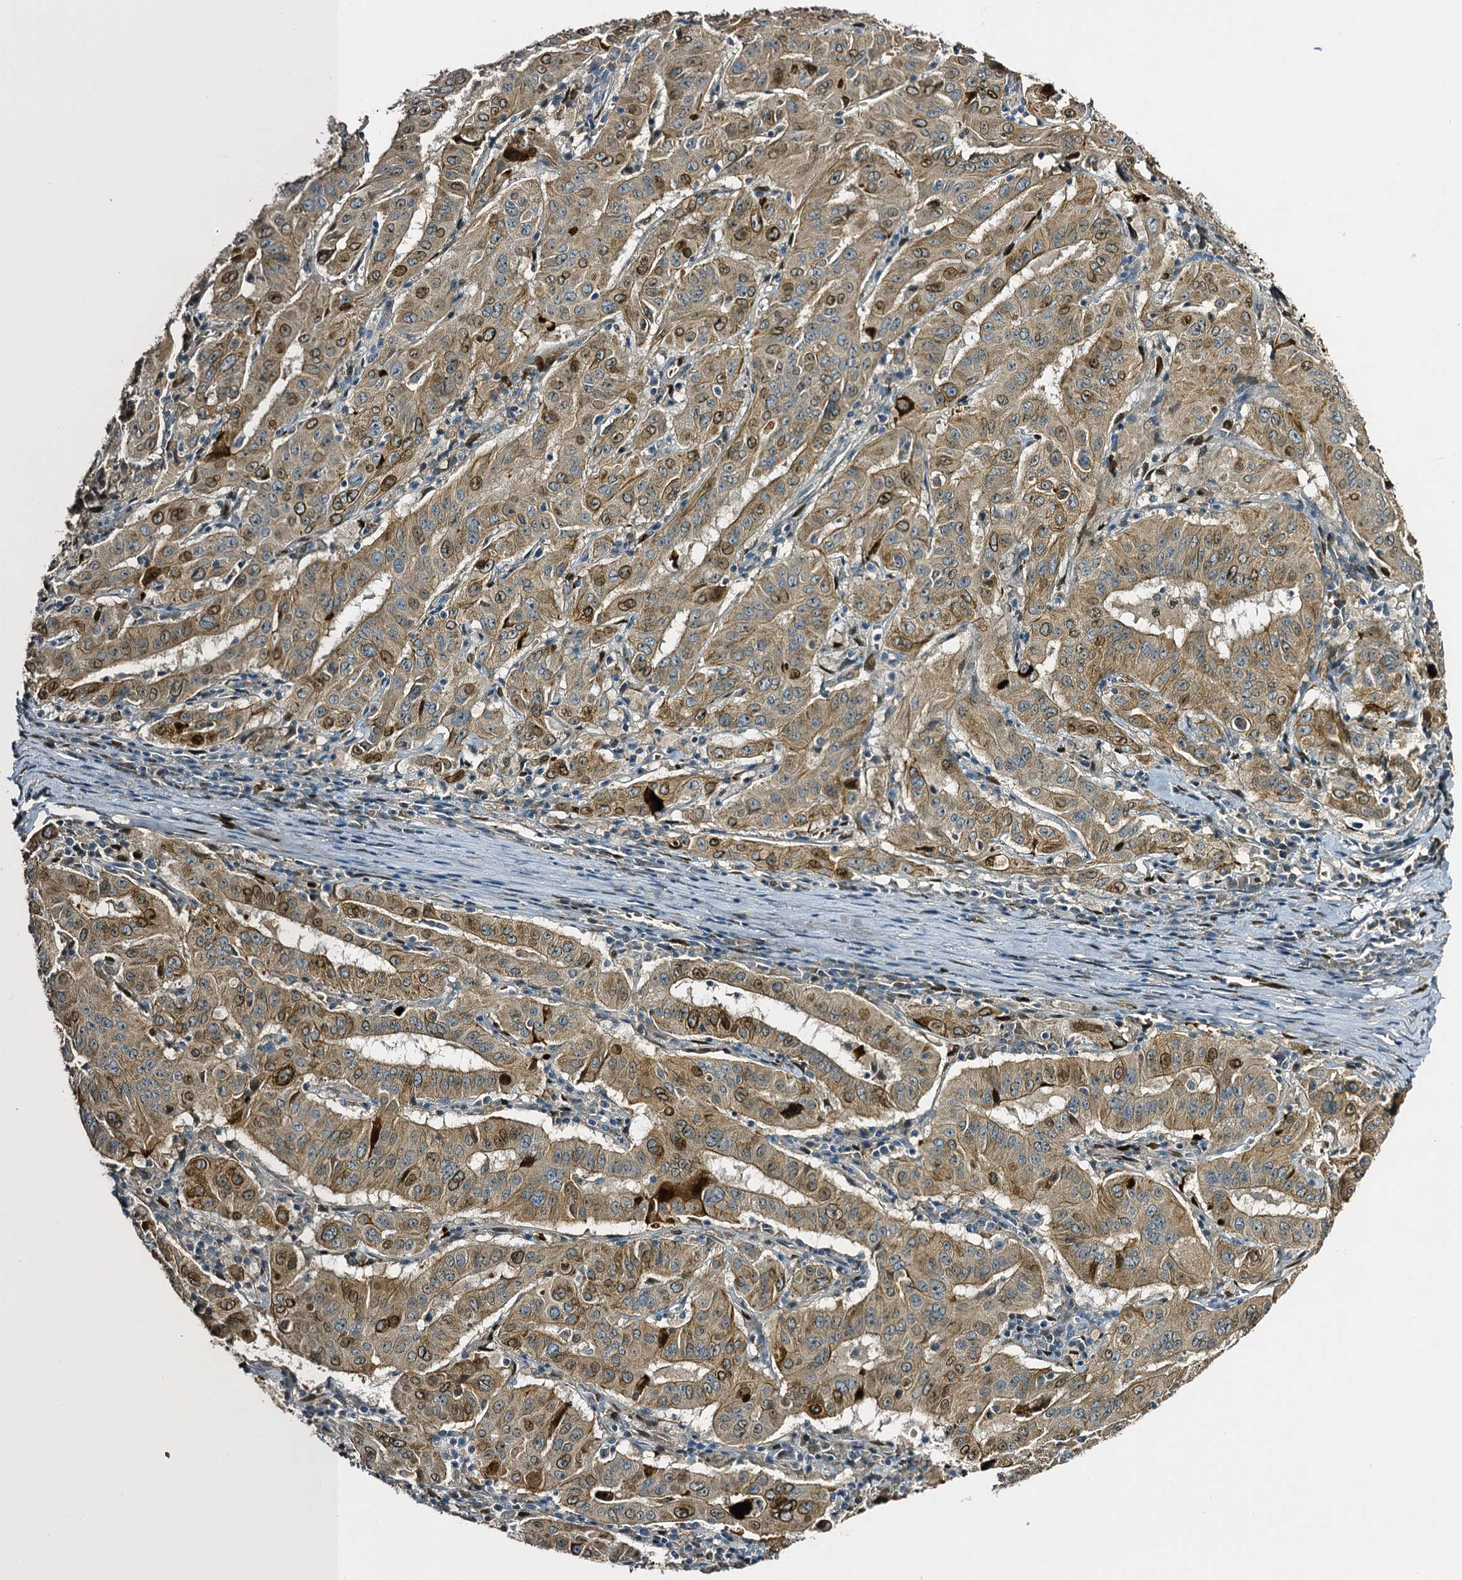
{"staining": {"intensity": "moderate", "quantity": ">75%", "location": "cytoplasmic/membranous,nuclear"}, "tissue": "pancreatic cancer", "cell_type": "Tumor cells", "image_type": "cancer", "snomed": [{"axis": "morphology", "description": "Adenocarcinoma, NOS"}, {"axis": "topography", "description": "Pancreas"}], "caption": "A photomicrograph of human pancreatic cancer stained for a protein reveals moderate cytoplasmic/membranous and nuclear brown staining in tumor cells. (brown staining indicates protein expression, while blue staining denotes nuclei).", "gene": "SLC11A2", "patient": {"sex": "male", "age": 63}}